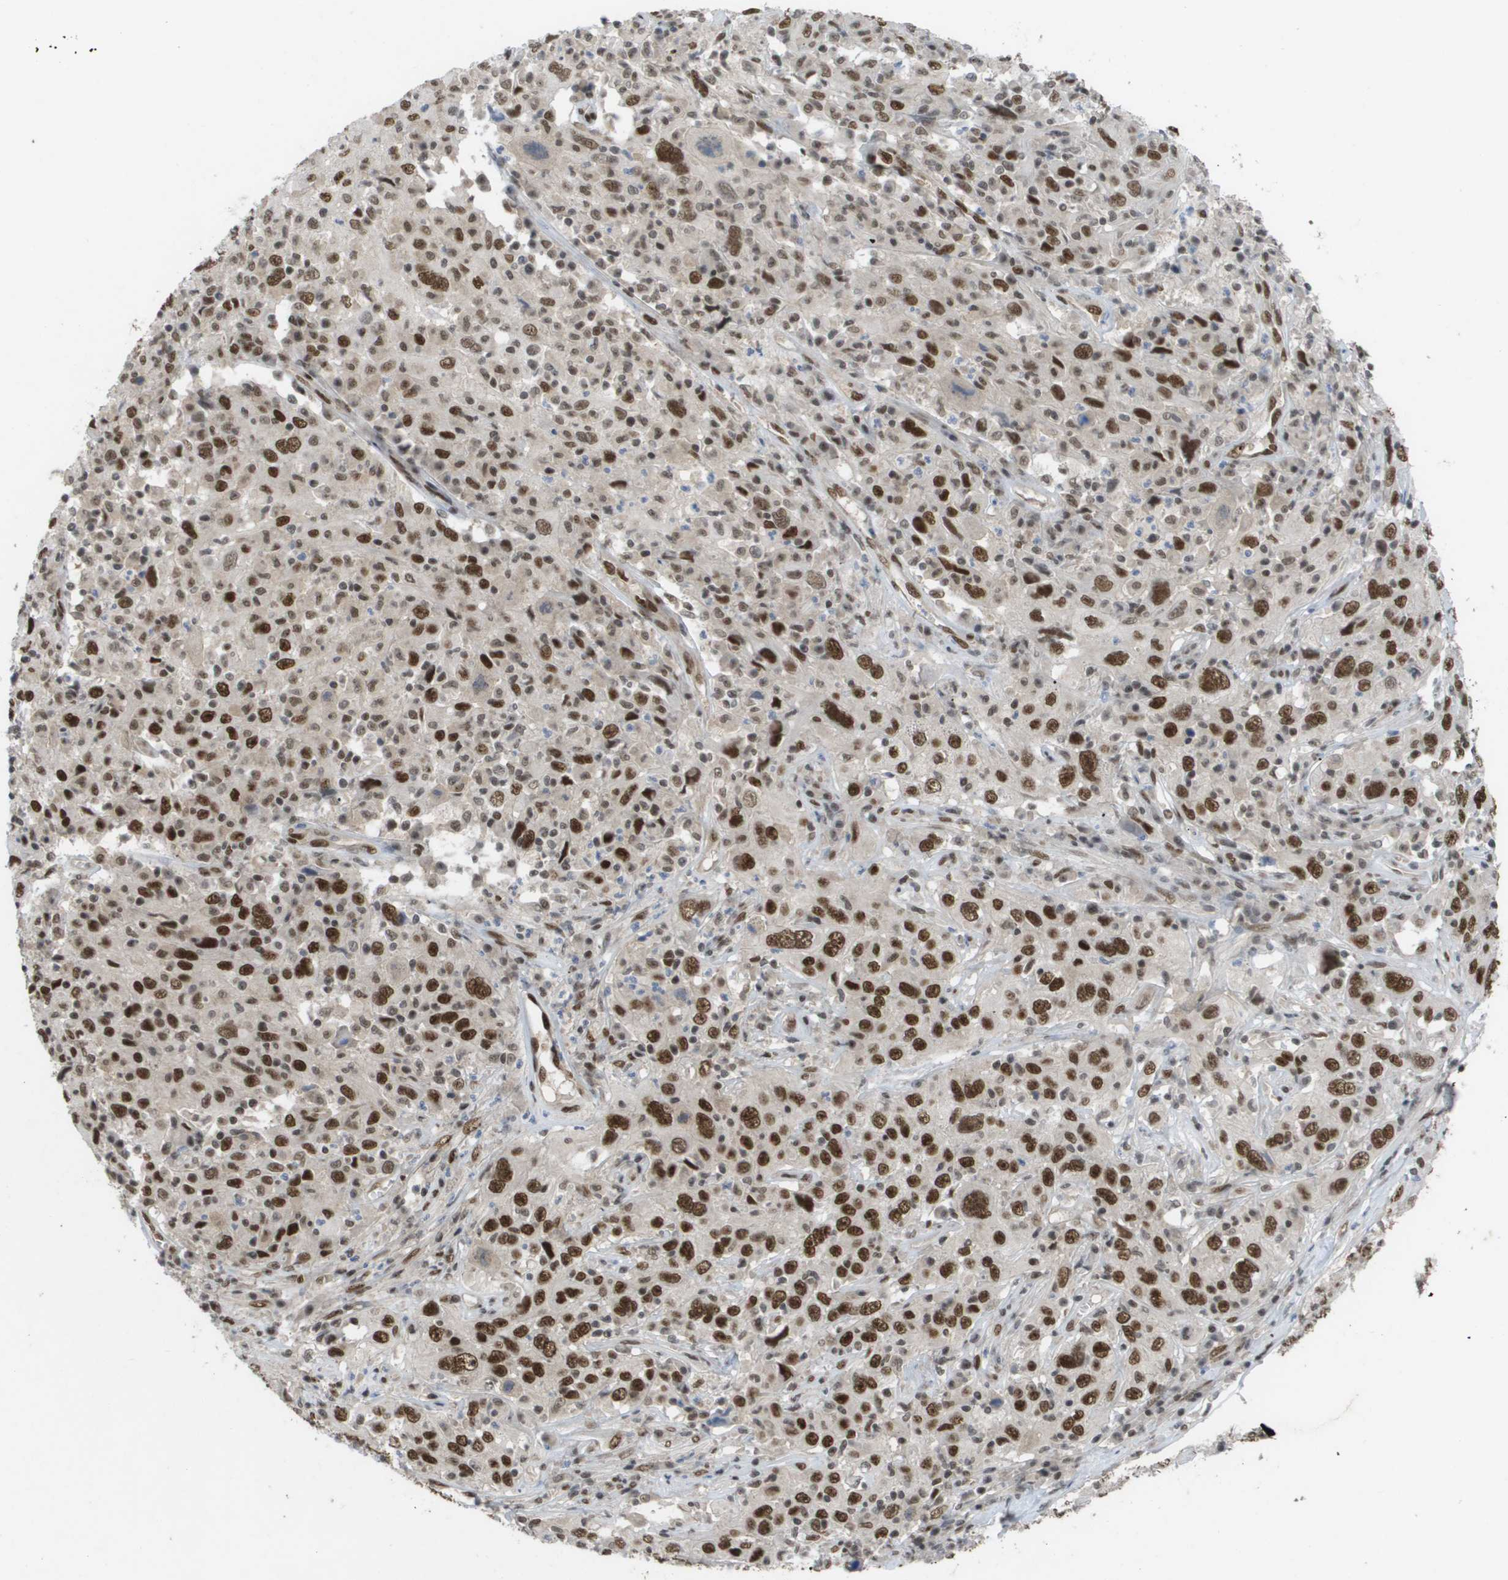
{"staining": {"intensity": "strong", "quantity": ">75%", "location": "nuclear"}, "tissue": "cervical cancer", "cell_type": "Tumor cells", "image_type": "cancer", "snomed": [{"axis": "morphology", "description": "Squamous cell carcinoma, NOS"}, {"axis": "topography", "description": "Cervix"}], "caption": "An immunohistochemistry (IHC) micrograph of neoplastic tissue is shown. Protein staining in brown labels strong nuclear positivity in cervical cancer (squamous cell carcinoma) within tumor cells. Nuclei are stained in blue.", "gene": "CDT1", "patient": {"sex": "female", "age": 46}}